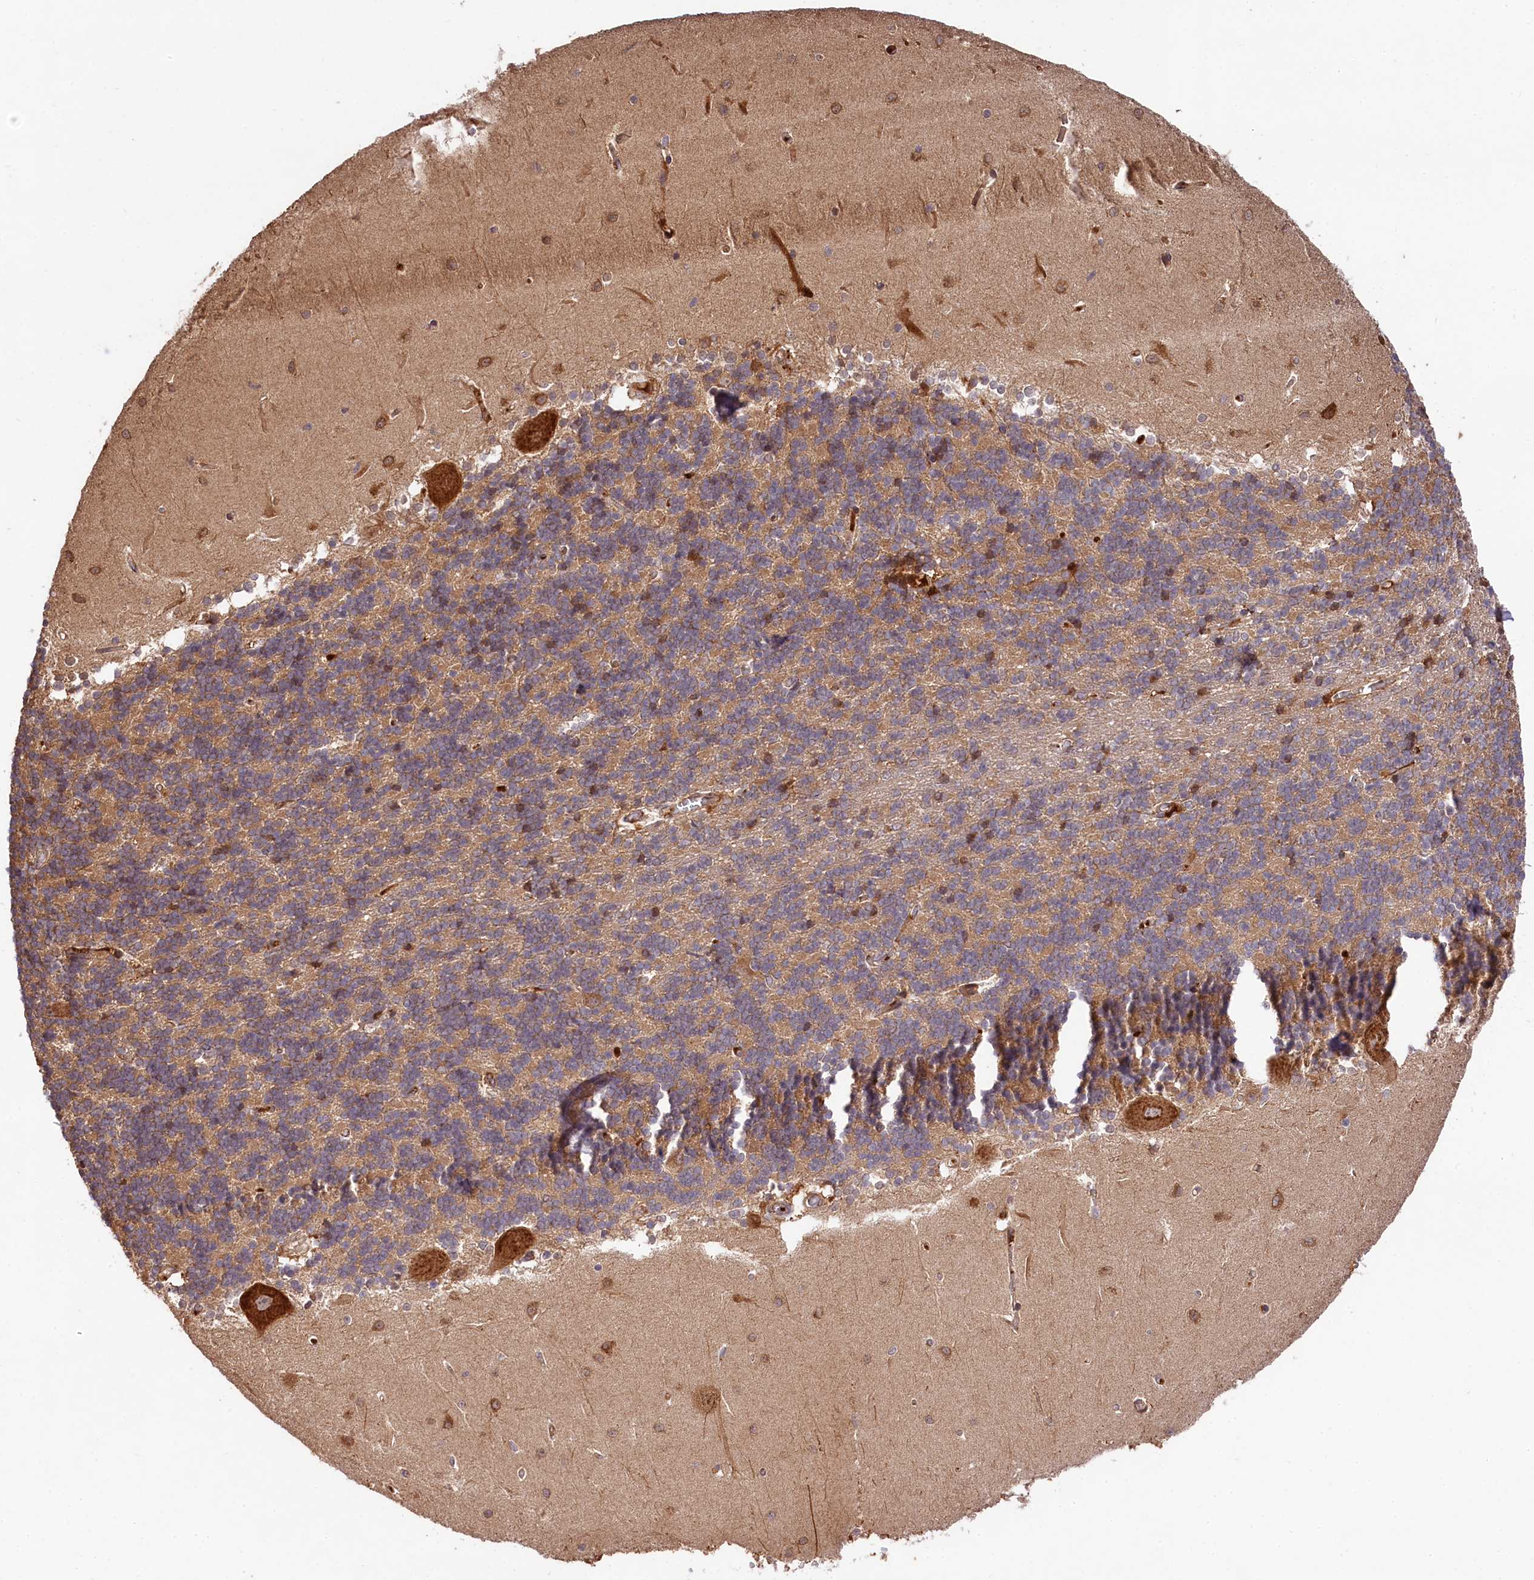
{"staining": {"intensity": "moderate", "quantity": "25%-75%", "location": "cytoplasmic/membranous"}, "tissue": "cerebellum", "cell_type": "Cells in granular layer", "image_type": "normal", "snomed": [{"axis": "morphology", "description": "Normal tissue, NOS"}, {"axis": "topography", "description": "Cerebellum"}], "caption": "Cells in granular layer exhibit moderate cytoplasmic/membranous staining in about 25%-75% of cells in normal cerebellum. (DAB (3,3'-diaminobenzidine) = brown stain, brightfield microscopy at high magnification).", "gene": "MCF2L2", "patient": {"sex": "male", "age": 37}}